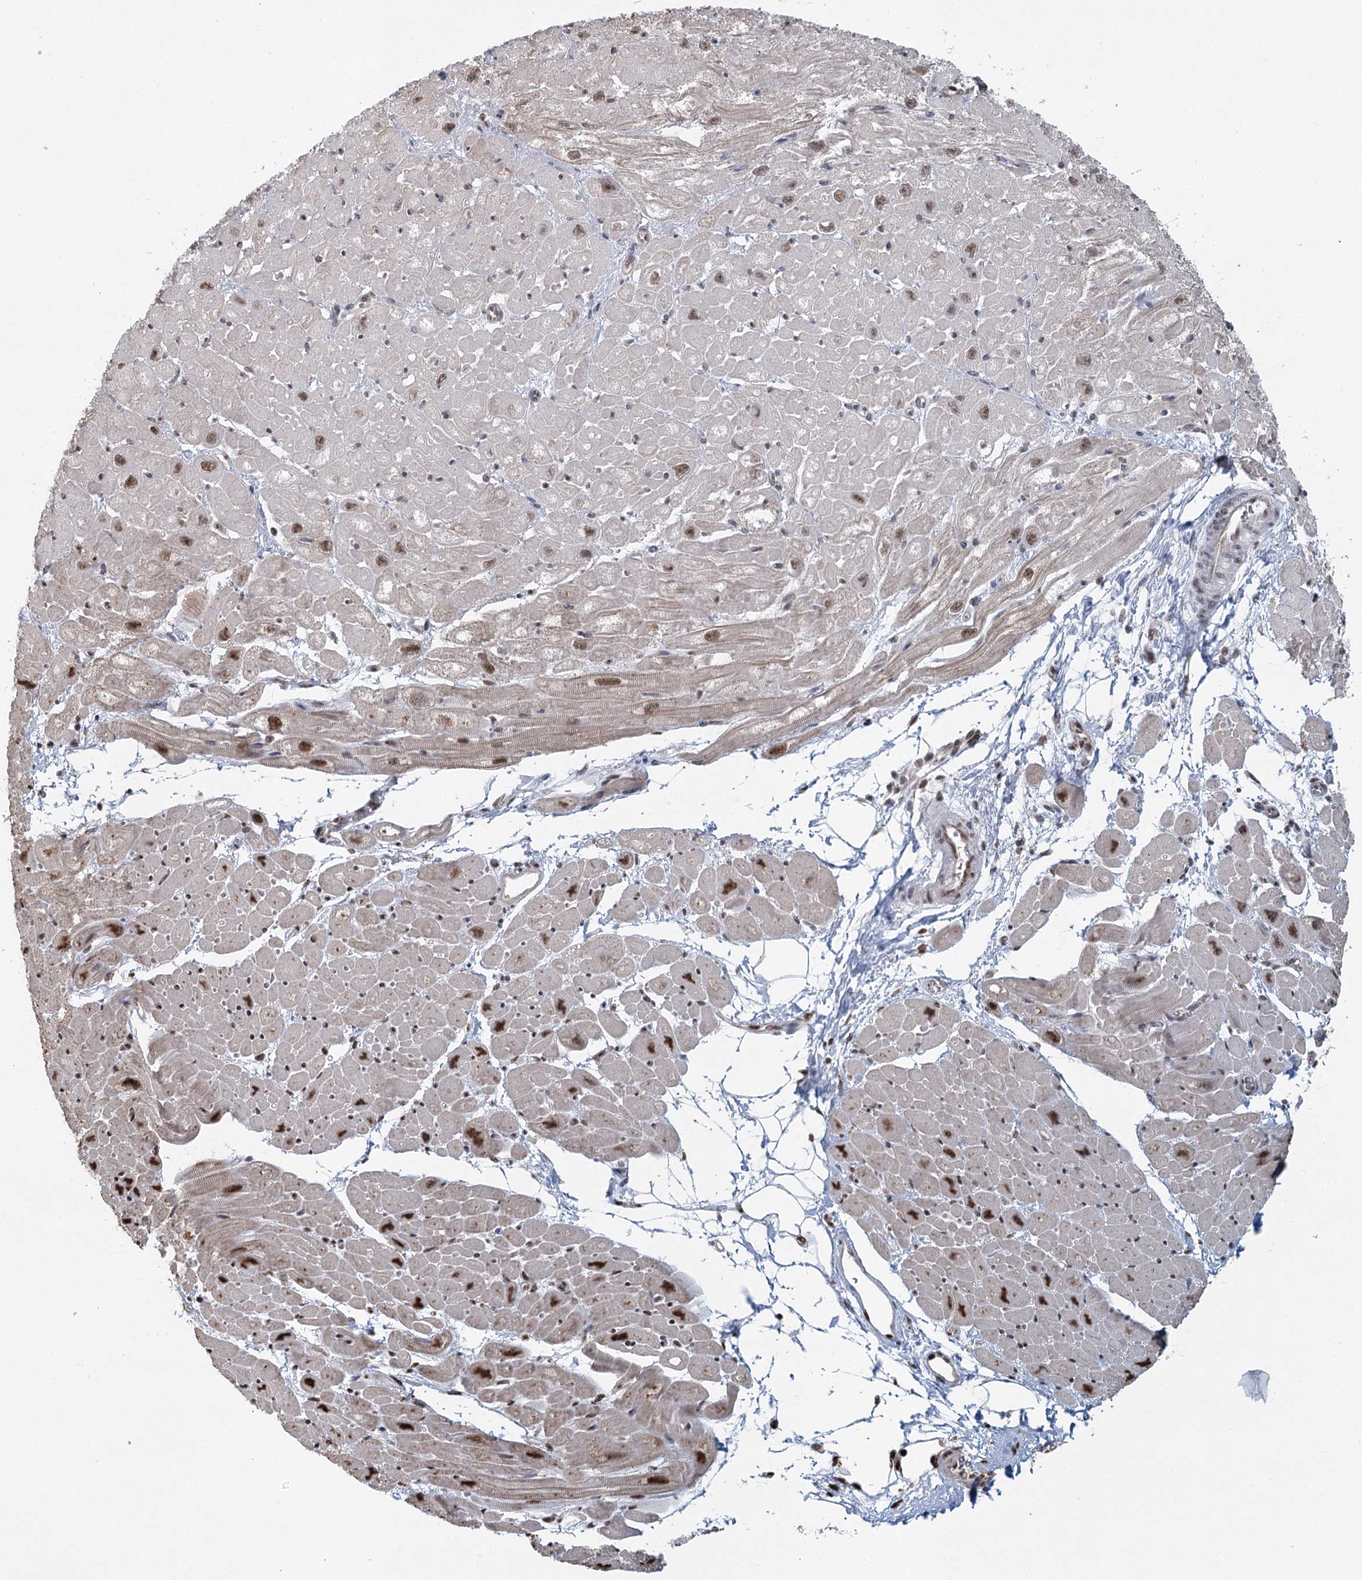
{"staining": {"intensity": "strong", "quantity": "<25%", "location": "cytoplasmic/membranous,nuclear"}, "tissue": "heart muscle", "cell_type": "Cardiomyocytes", "image_type": "normal", "snomed": [{"axis": "morphology", "description": "Normal tissue, NOS"}, {"axis": "topography", "description": "Heart"}], "caption": "Immunohistochemistry (IHC) (DAB (3,3'-diaminobenzidine)) staining of unremarkable heart muscle exhibits strong cytoplasmic/membranous,nuclear protein positivity in approximately <25% of cardiomyocytes. (DAB IHC, brown staining for protein, blue staining for nuclei).", "gene": "GPALPP1", "patient": {"sex": "male", "age": 50}}